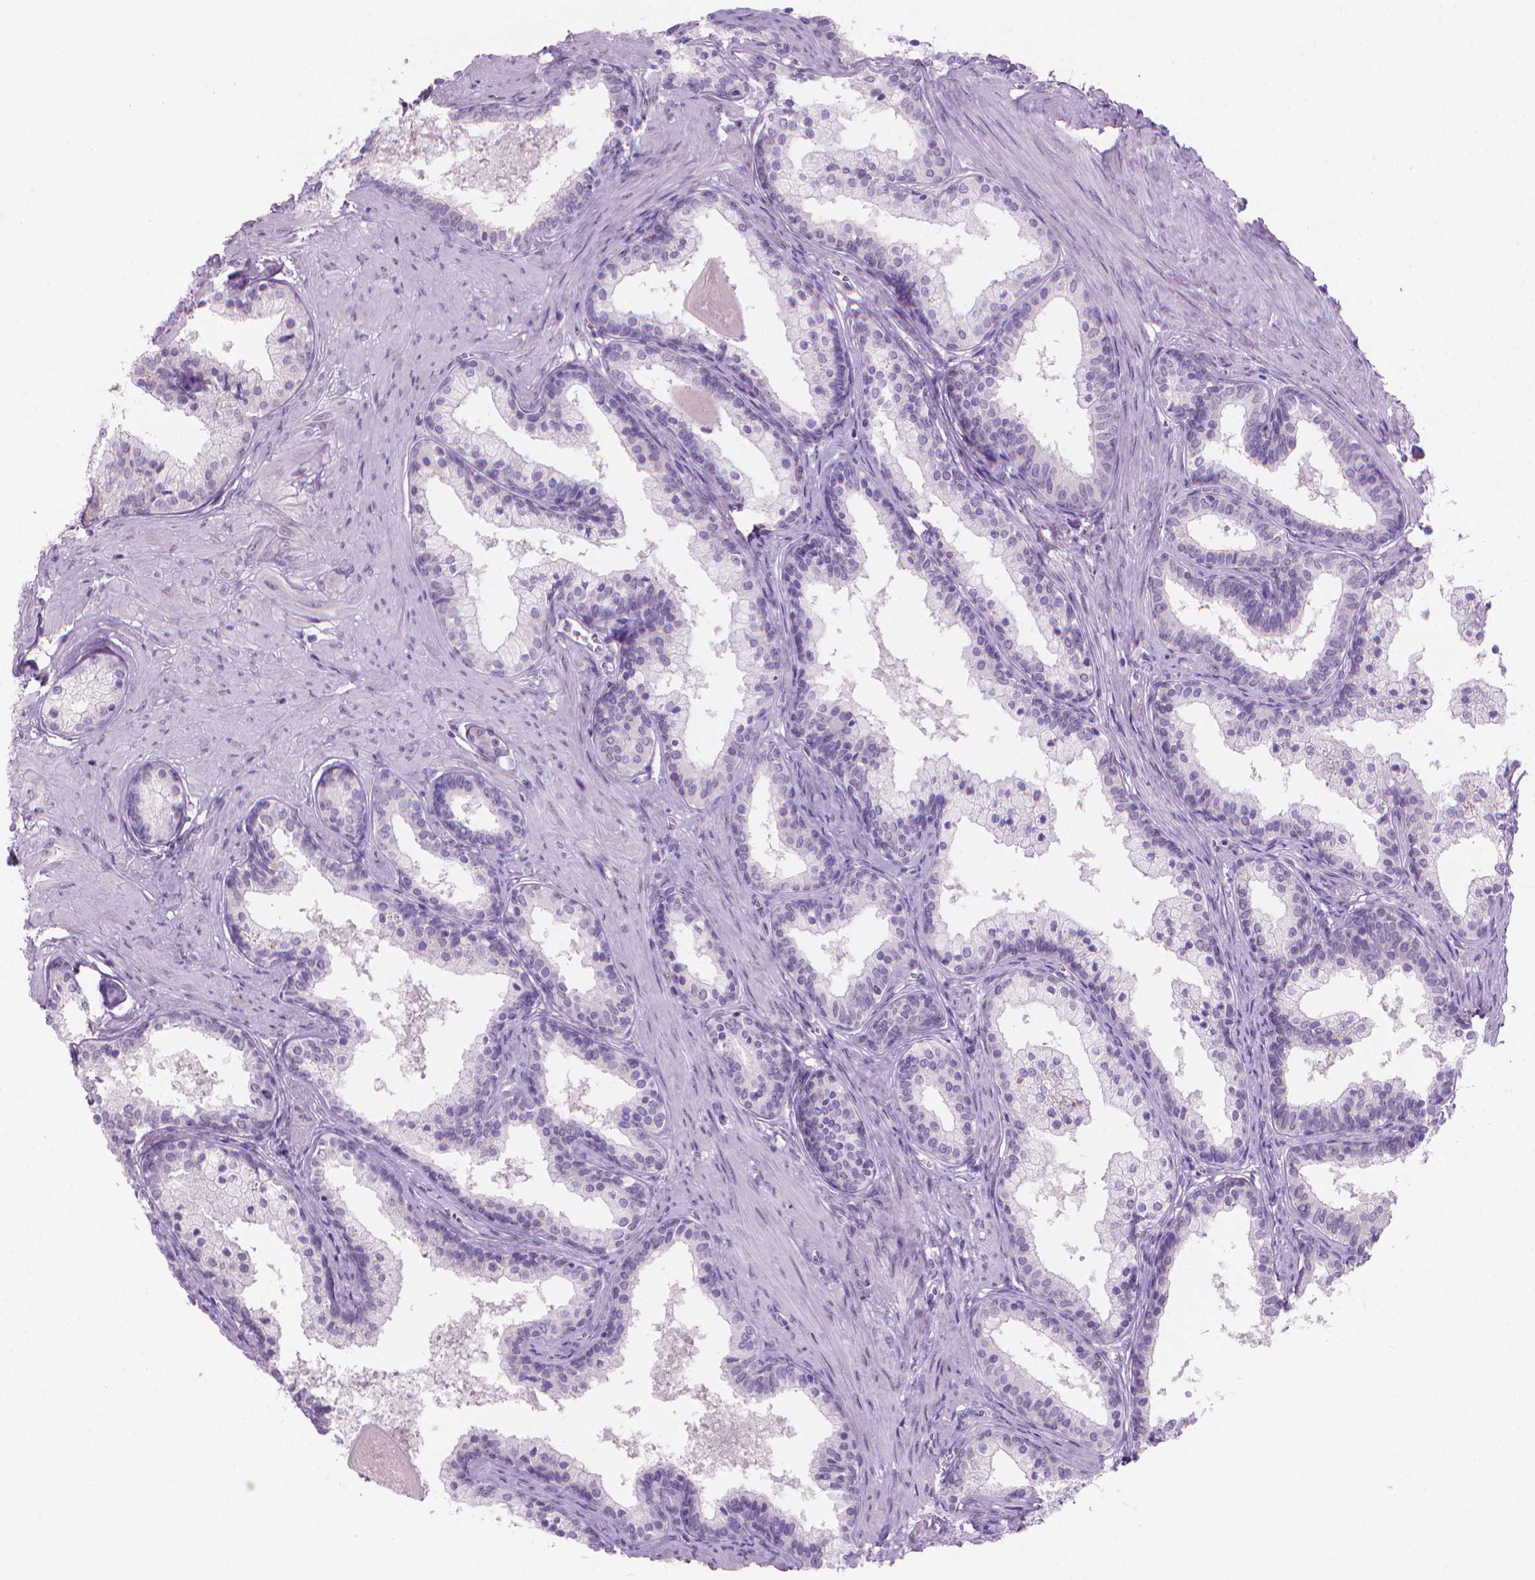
{"staining": {"intensity": "negative", "quantity": "none", "location": "none"}, "tissue": "prostate", "cell_type": "Glandular cells", "image_type": "normal", "snomed": [{"axis": "morphology", "description": "Normal tissue, NOS"}, {"axis": "topography", "description": "Prostate"}], "caption": "Immunohistochemical staining of unremarkable human prostate demonstrates no significant expression in glandular cells.", "gene": "ENSG00000187186", "patient": {"sex": "male", "age": 61}}